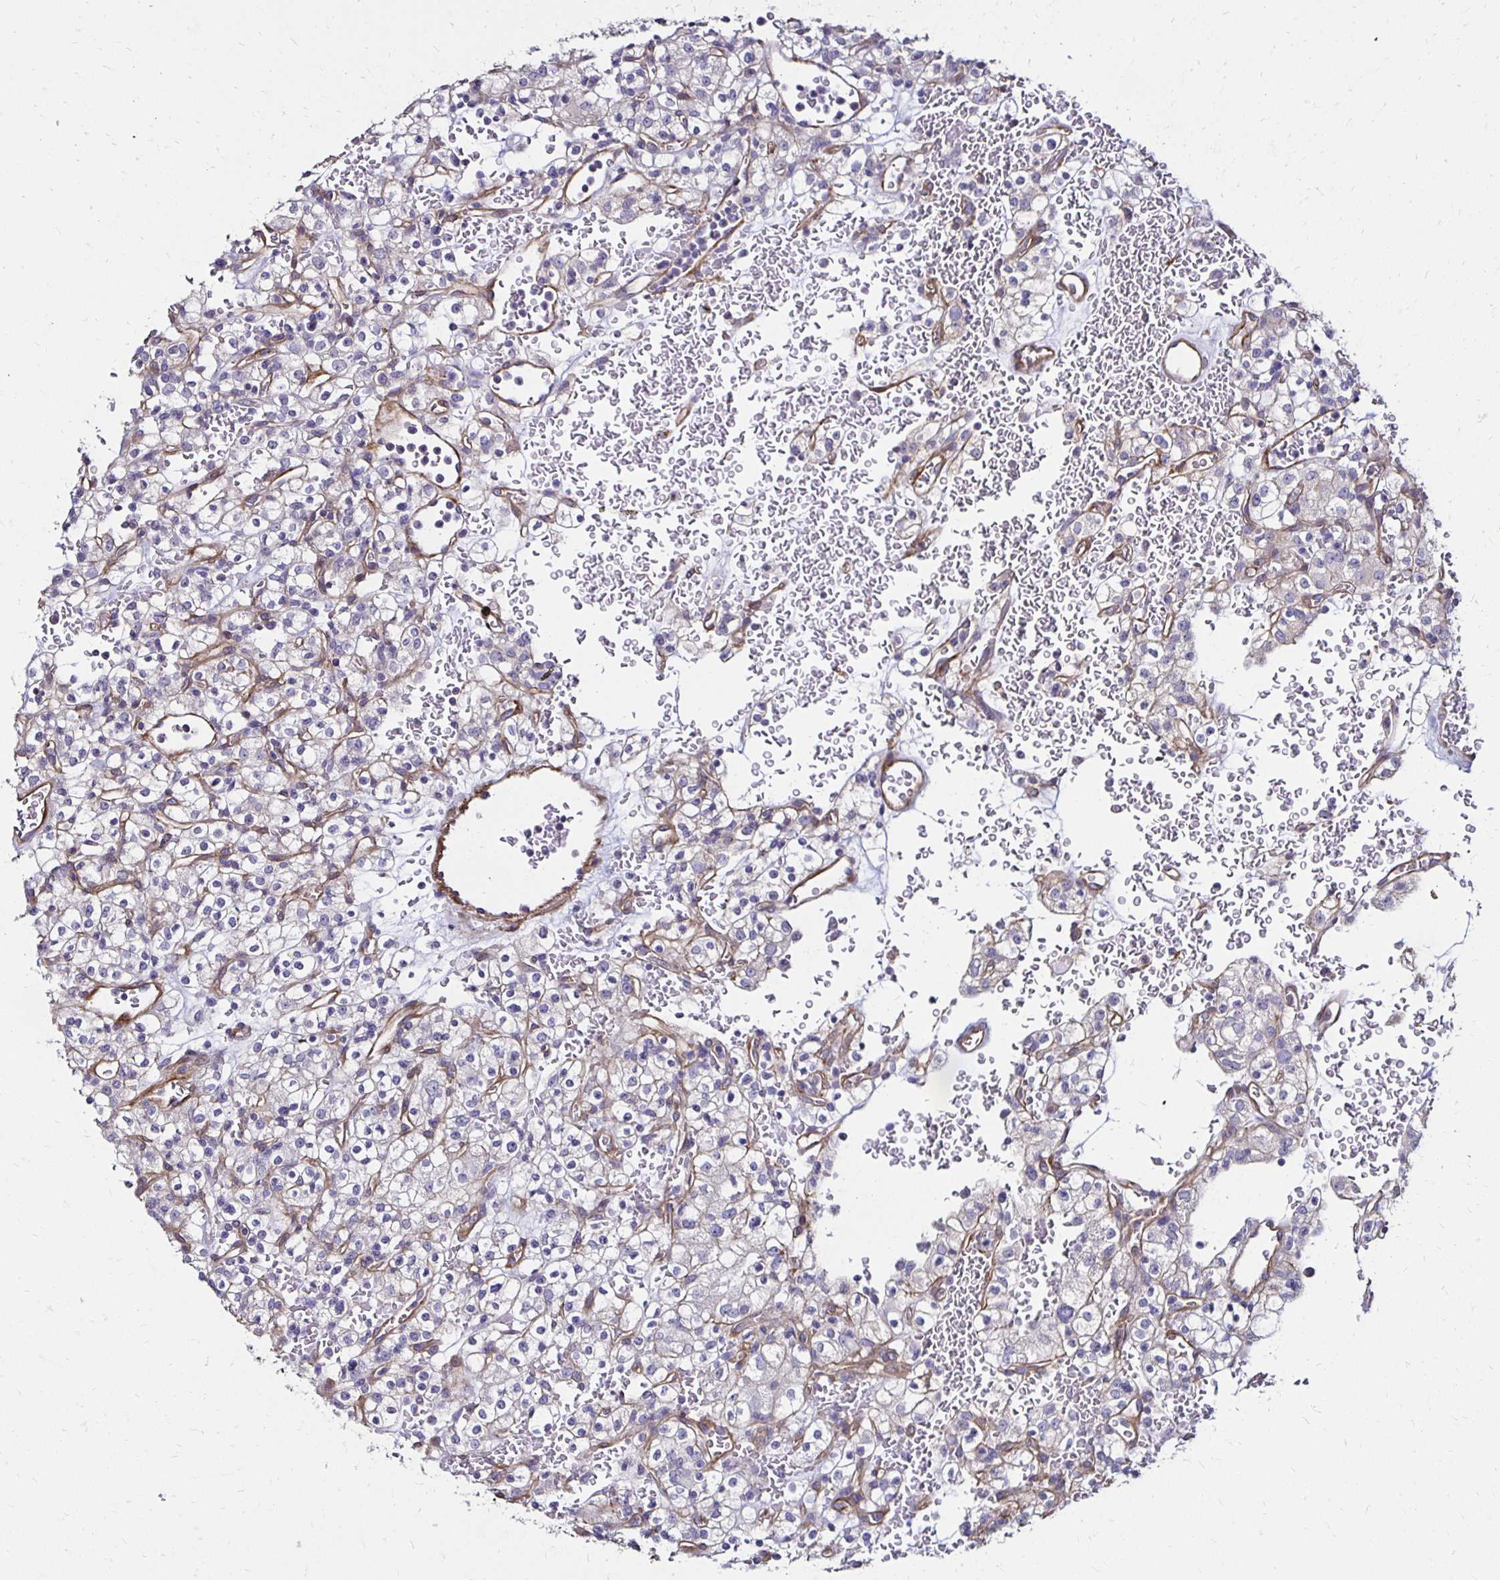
{"staining": {"intensity": "weak", "quantity": "<25%", "location": "cytoplasmic/membranous"}, "tissue": "renal cancer", "cell_type": "Tumor cells", "image_type": "cancer", "snomed": [{"axis": "morphology", "description": "Normal tissue, NOS"}, {"axis": "morphology", "description": "Adenocarcinoma, NOS"}, {"axis": "topography", "description": "Kidney"}], "caption": "Immunohistochemistry (IHC) of renal cancer exhibits no staining in tumor cells.", "gene": "ITGB1", "patient": {"sex": "female", "age": 72}}